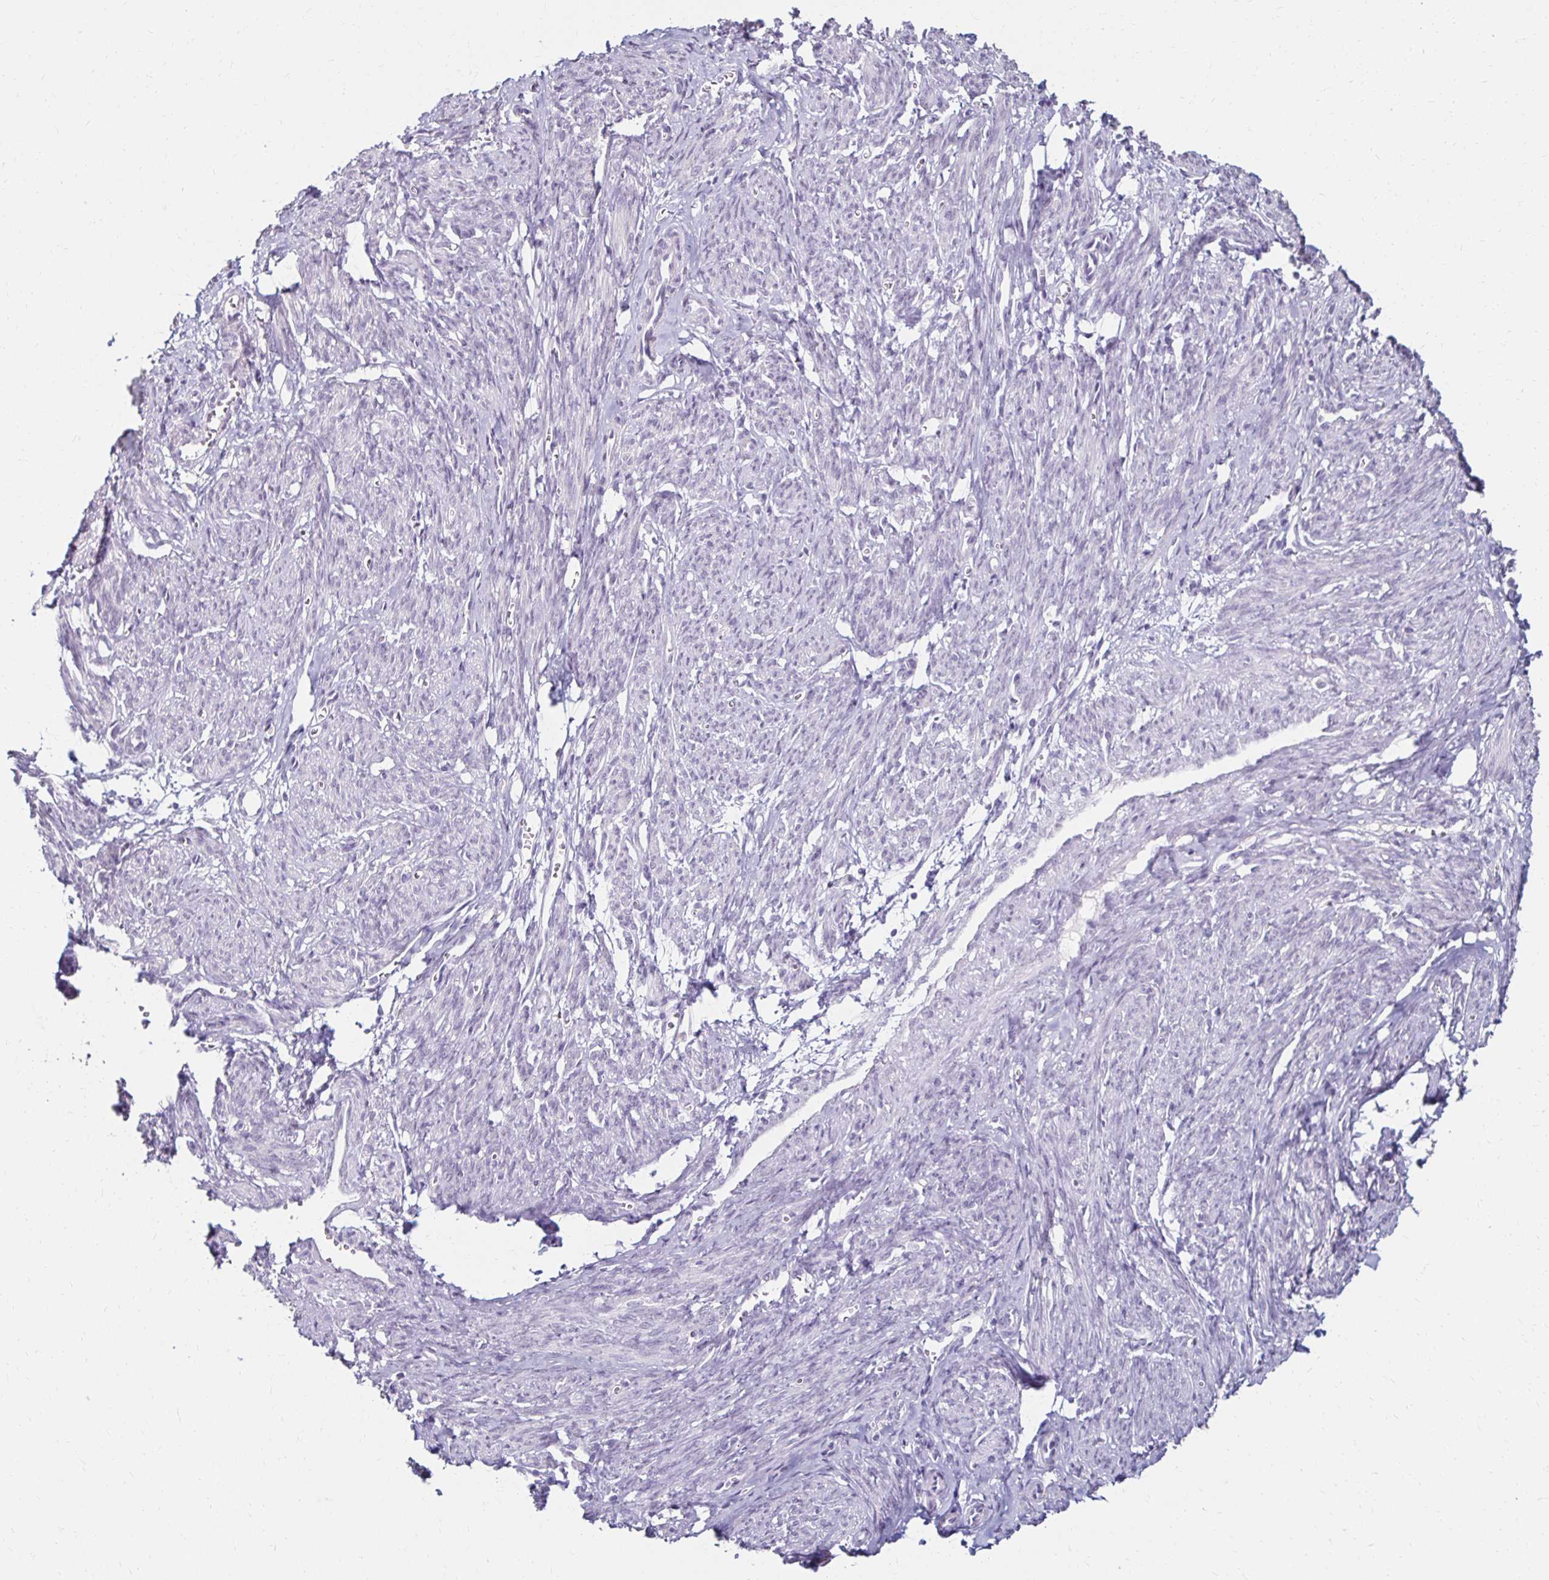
{"staining": {"intensity": "negative", "quantity": "none", "location": "none"}, "tissue": "smooth muscle", "cell_type": "Smooth muscle cells", "image_type": "normal", "snomed": [{"axis": "morphology", "description": "Normal tissue, NOS"}, {"axis": "topography", "description": "Smooth muscle"}], "caption": "Protein analysis of benign smooth muscle displays no significant staining in smooth muscle cells.", "gene": "TOMM34", "patient": {"sex": "female", "age": 65}}